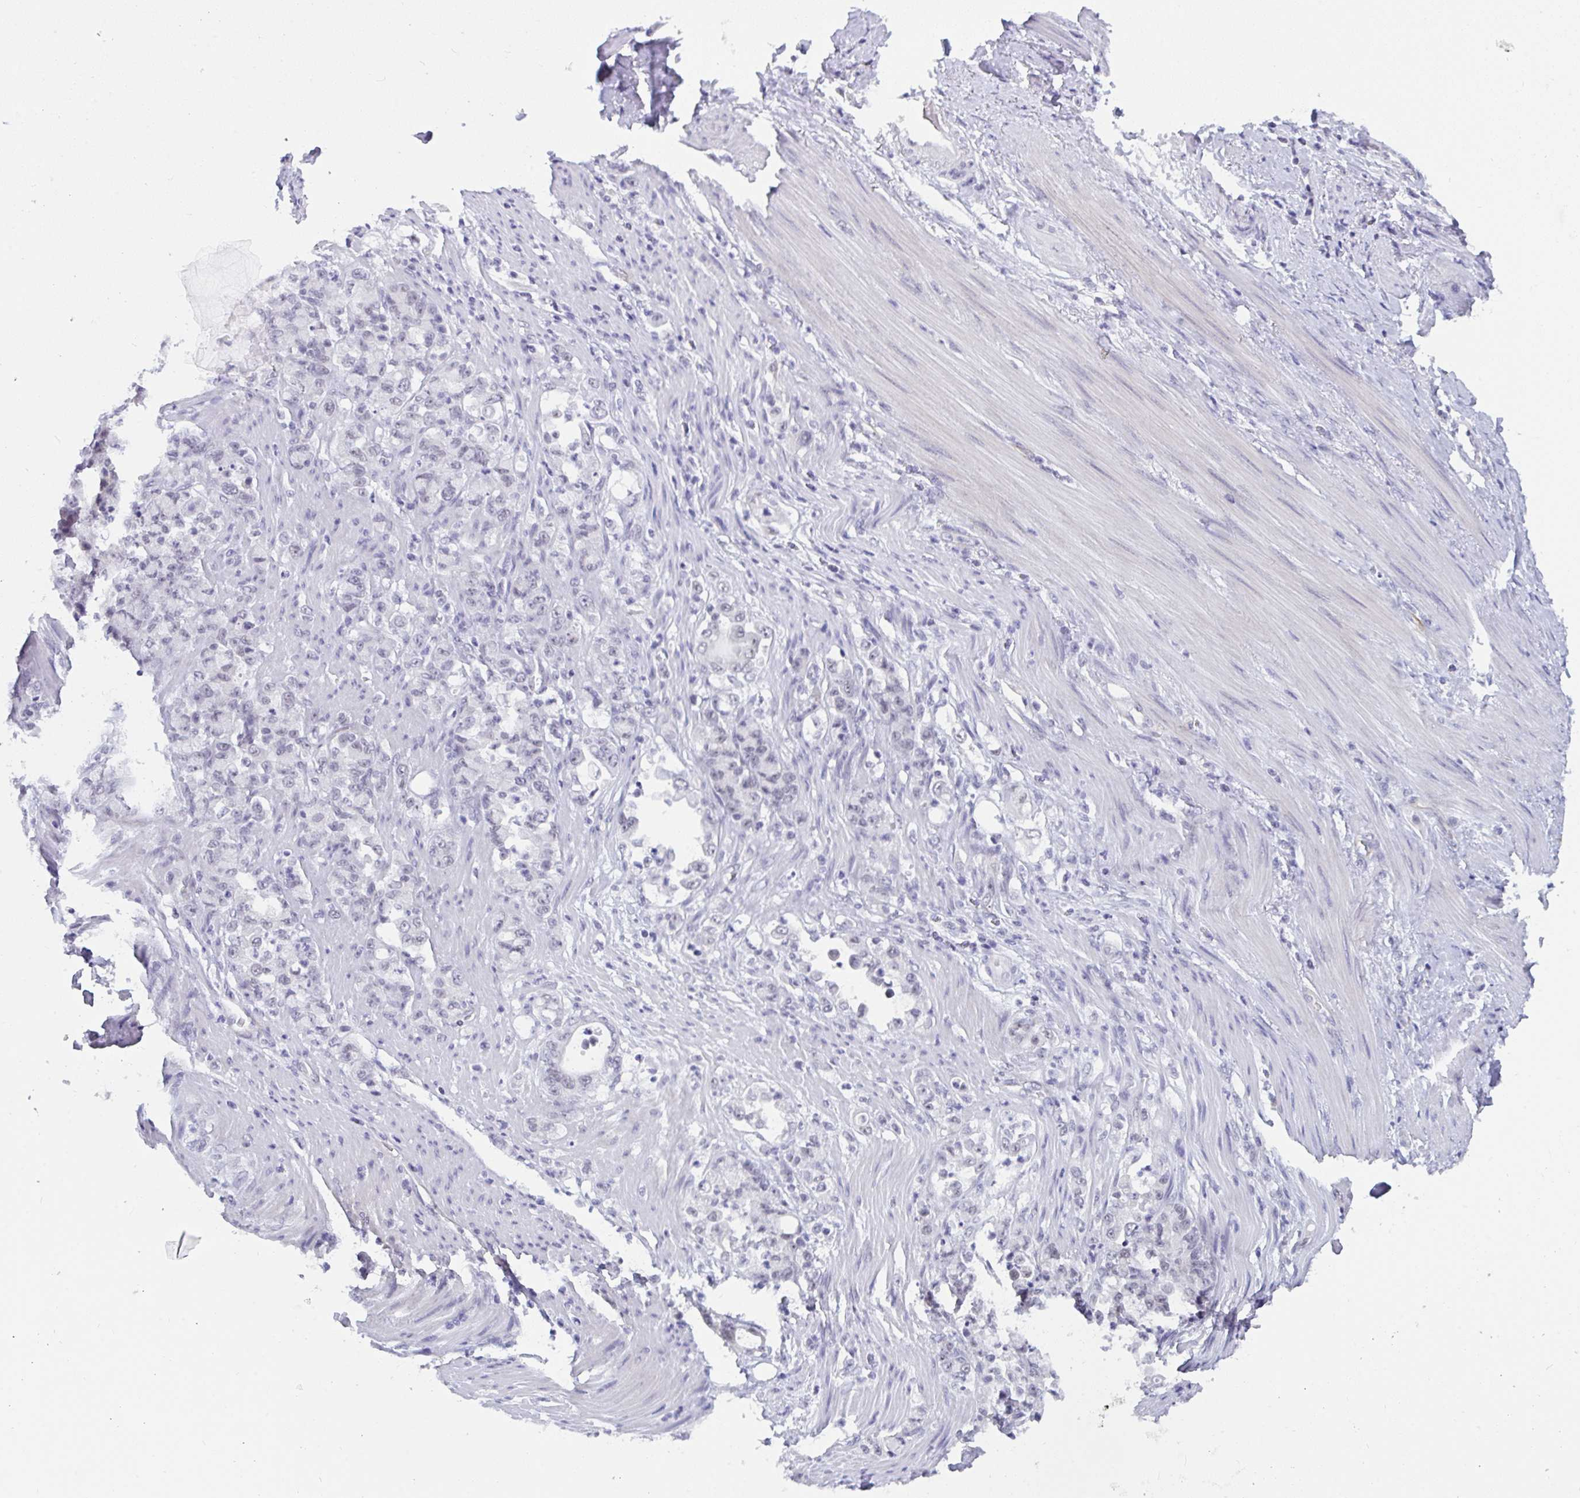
{"staining": {"intensity": "negative", "quantity": "none", "location": "none"}, "tissue": "stomach cancer", "cell_type": "Tumor cells", "image_type": "cancer", "snomed": [{"axis": "morphology", "description": "Normal tissue, NOS"}, {"axis": "morphology", "description": "Adenocarcinoma, NOS"}, {"axis": "topography", "description": "Stomach"}], "caption": "This is an IHC micrograph of adenocarcinoma (stomach). There is no expression in tumor cells.", "gene": "CDK13", "patient": {"sex": "female", "age": 79}}